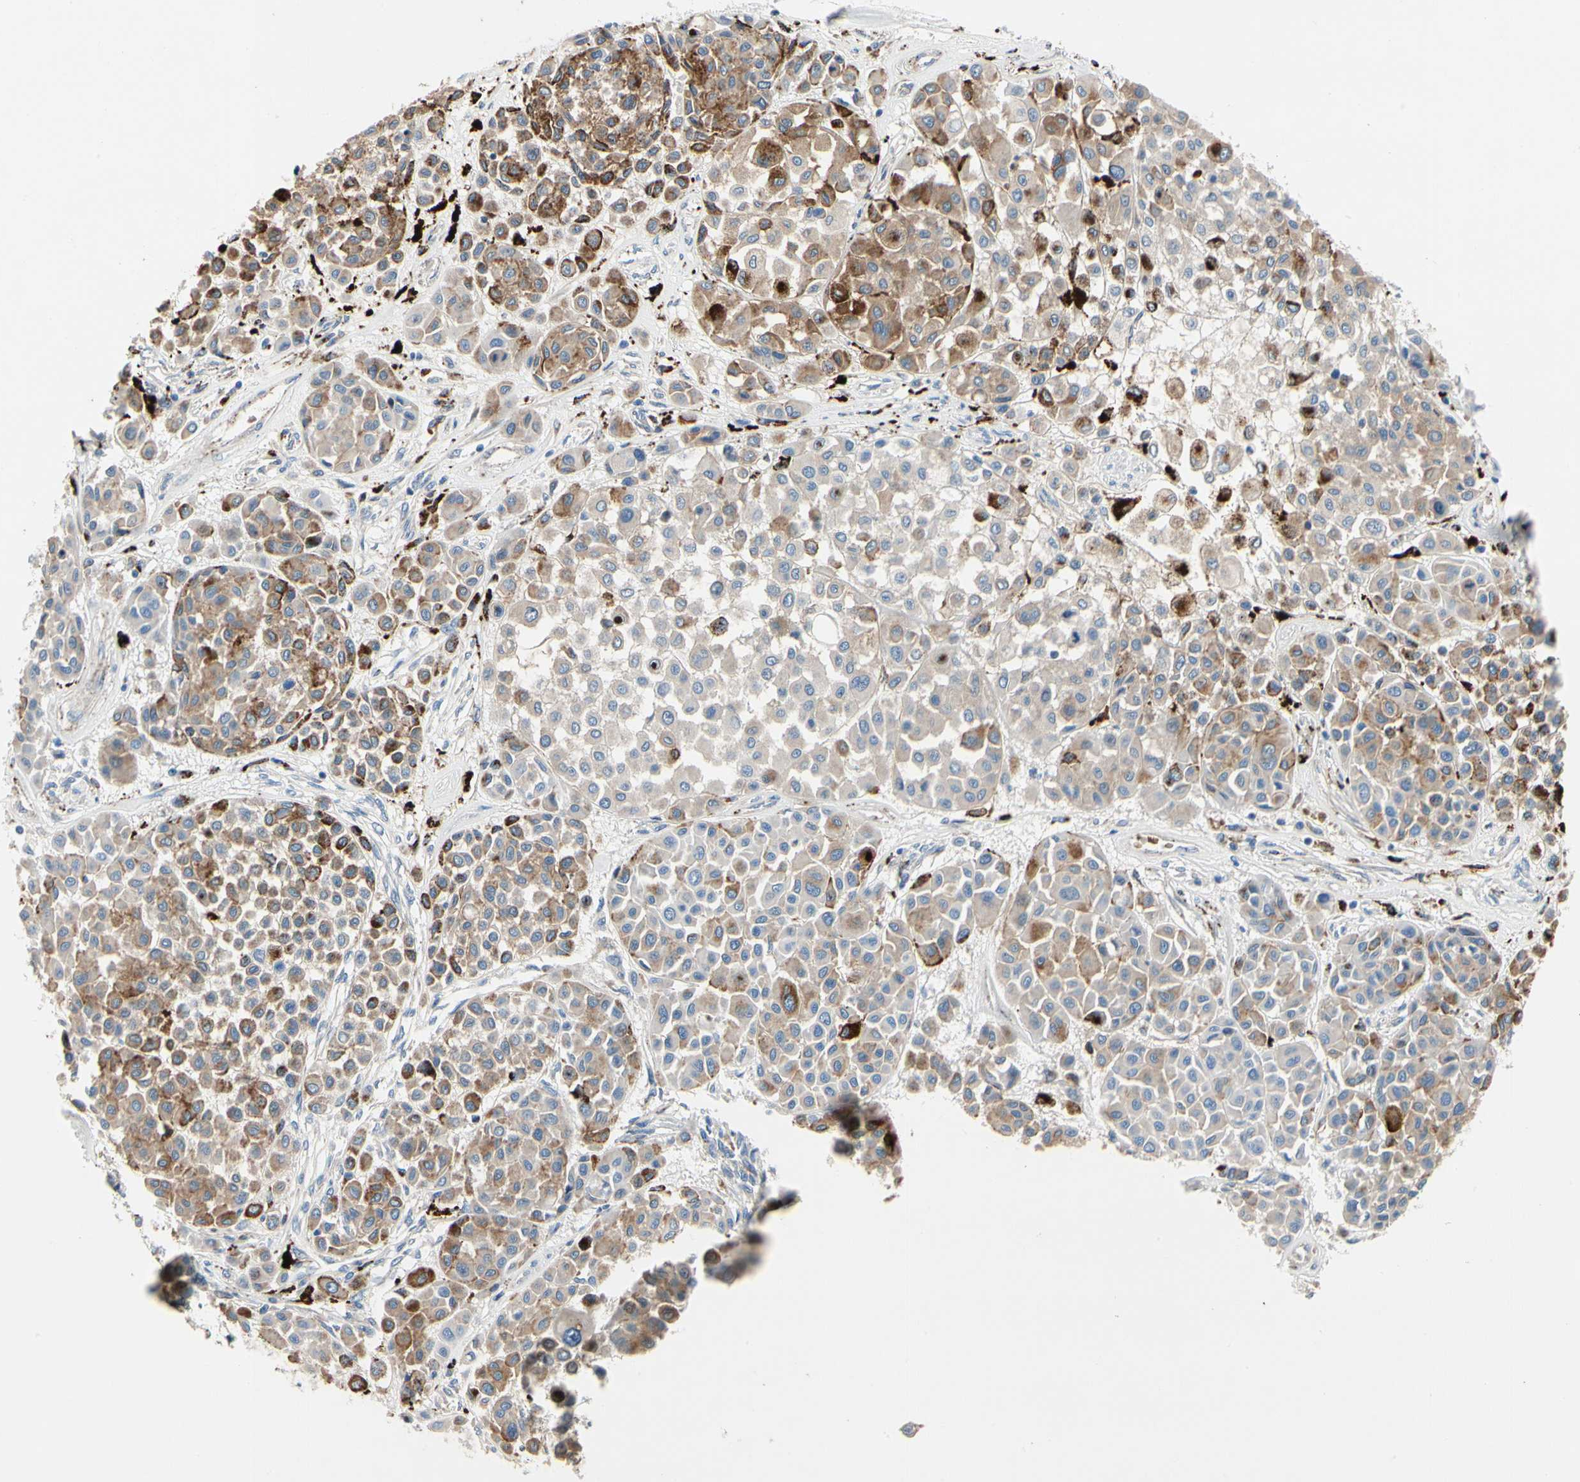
{"staining": {"intensity": "moderate", "quantity": "25%-75%", "location": "cytoplasmic/membranous"}, "tissue": "melanoma", "cell_type": "Tumor cells", "image_type": "cancer", "snomed": [{"axis": "morphology", "description": "Malignant melanoma, Metastatic site"}, {"axis": "topography", "description": "Soft tissue"}], "caption": "Malignant melanoma (metastatic site) was stained to show a protein in brown. There is medium levels of moderate cytoplasmic/membranous staining in approximately 25%-75% of tumor cells. (Stains: DAB (3,3'-diaminobenzidine) in brown, nuclei in blue, Microscopy: brightfield microscopy at high magnification).", "gene": "RETSAT", "patient": {"sex": "male", "age": 41}}